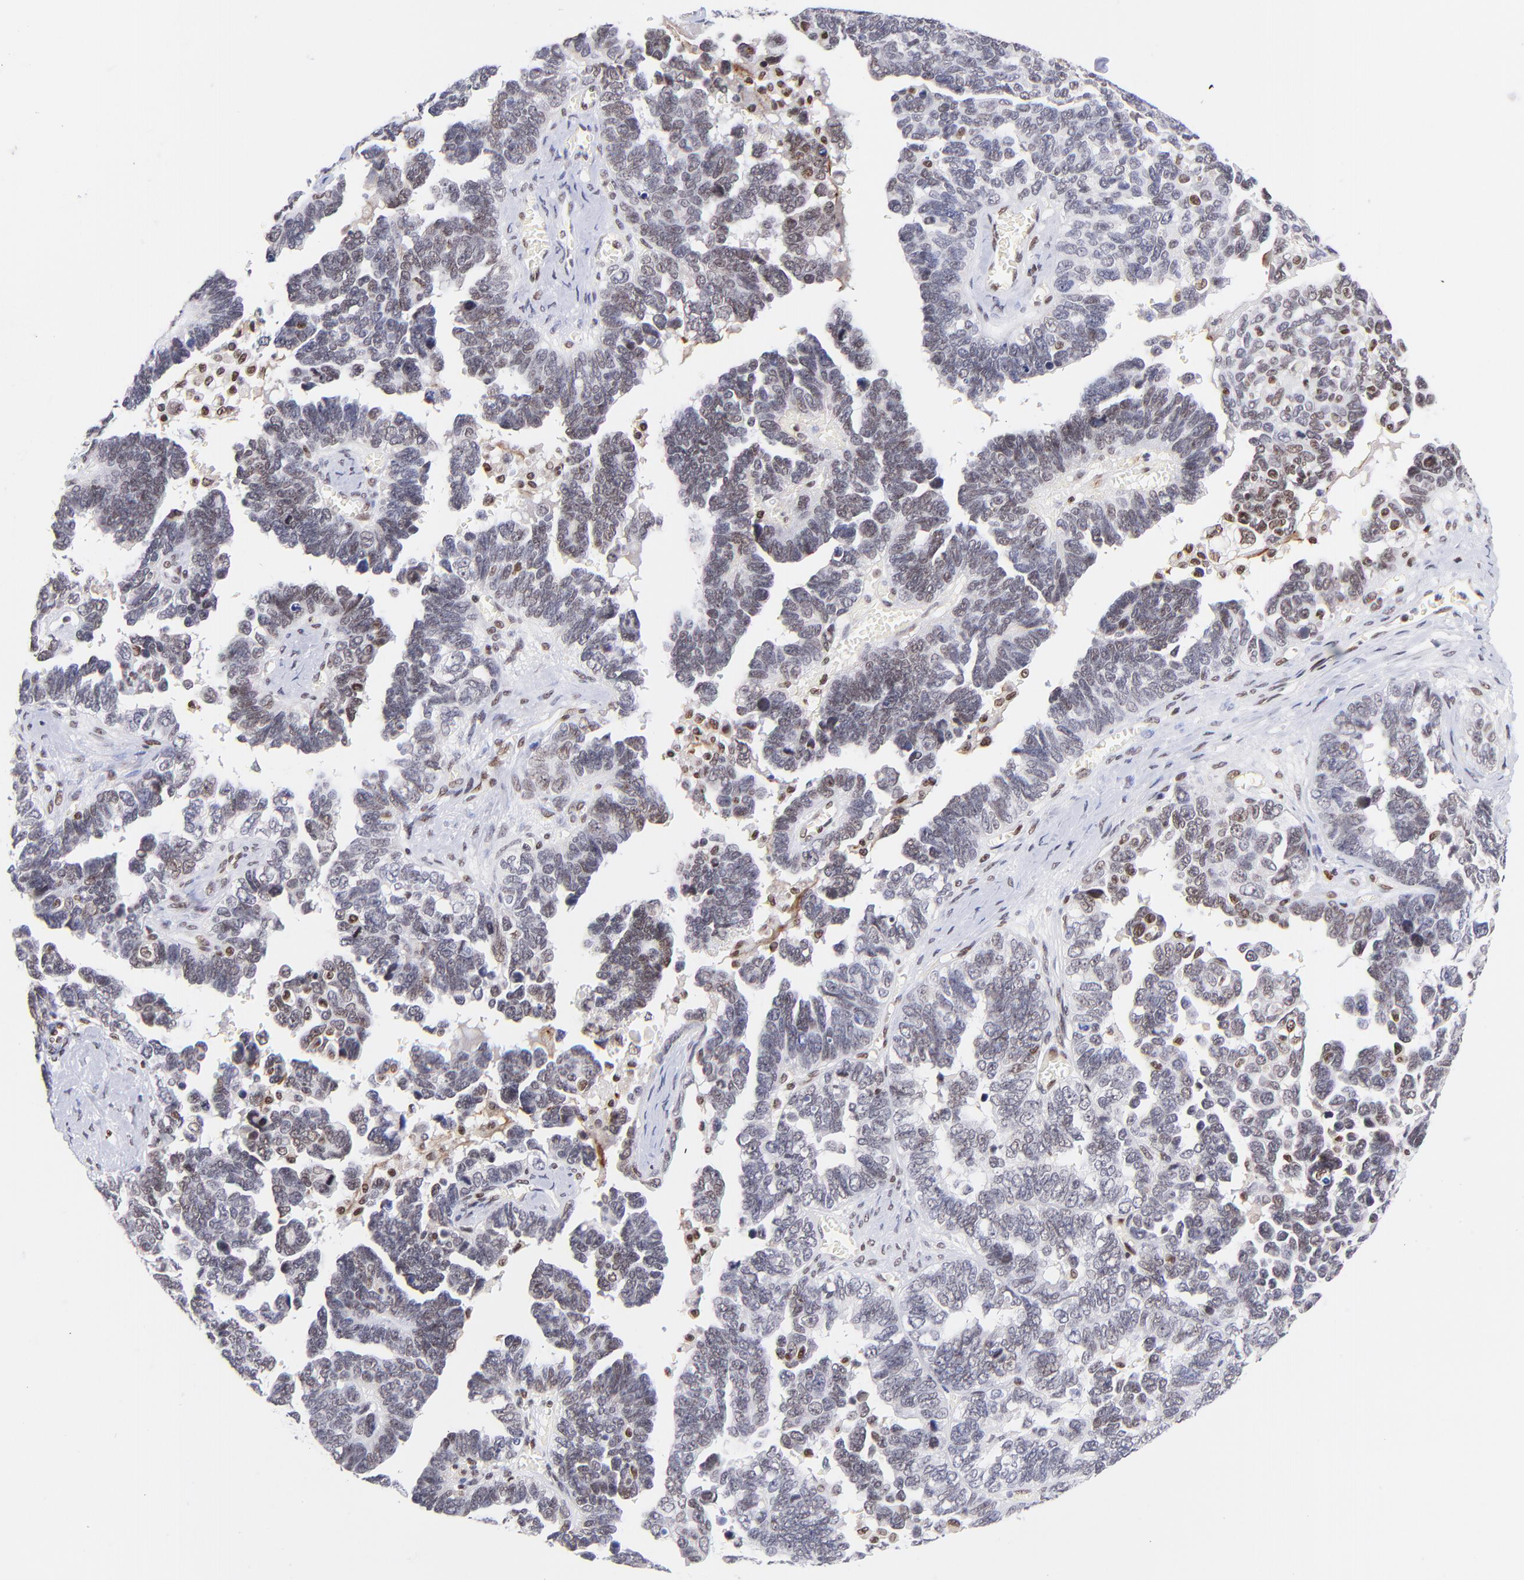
{"staining": {"intensity": "moderate", "quantity": ">75%", "location": "nuclear"}, "tissue": "ovarian cancer", "cell_type": "Tumor cells", "image_type": "cancer", "snomed": [{"axis": "morphology", "description": "Cystadenocarcinoma, serous, NOS"}, {"axis": "topography", "description": "Ovary"}], "caption": "Ovarian cancer (serous cystadenocarcinoma) was stained to show a protein in brown. There is medium levels of moderate nuclear positivity in approximately >75% of tumor cells.", "gene": "MIDEAS", "patient": {"sex": "female", "age": 69}}